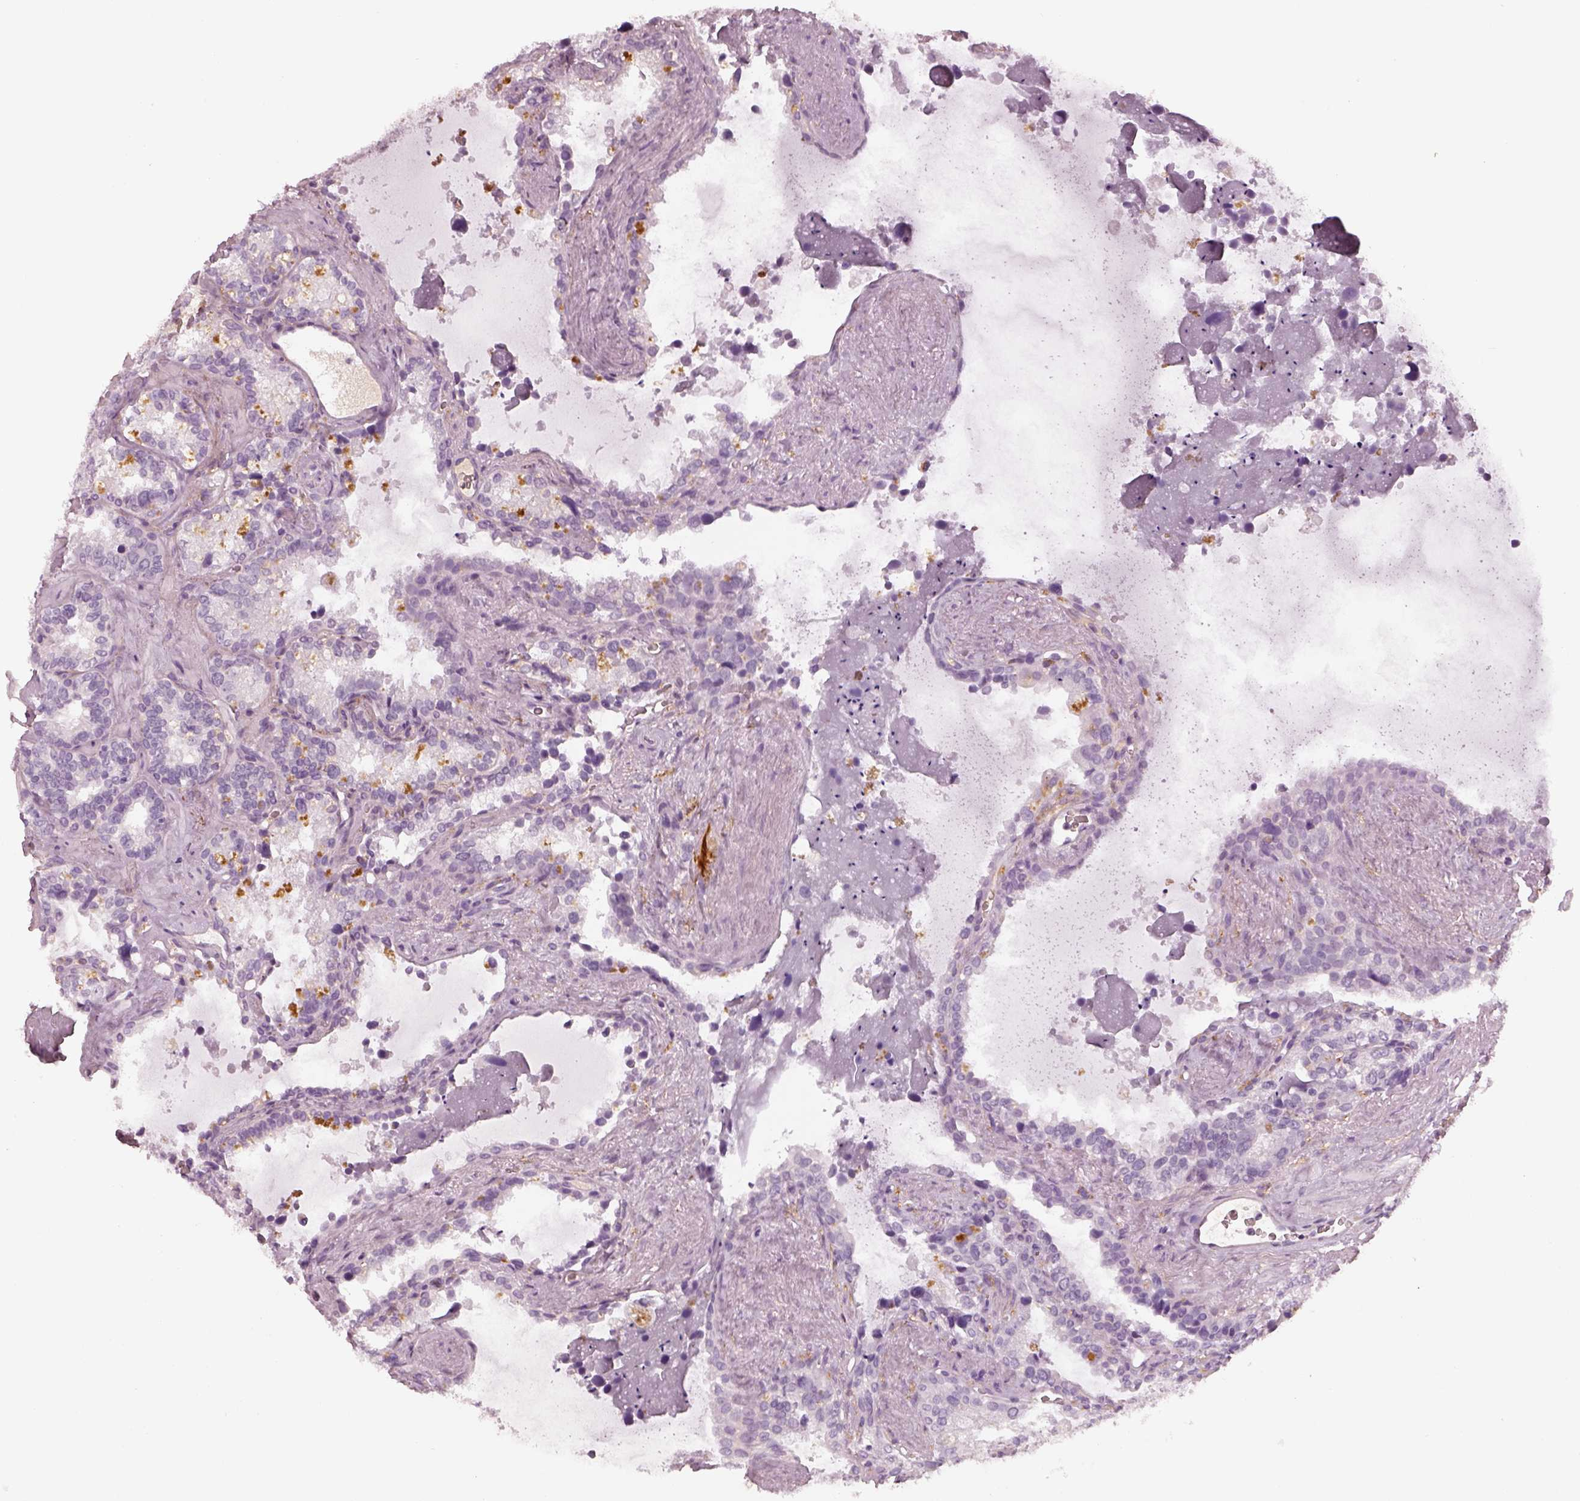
{"staining": {"intensity": "negative", "quantity": "none", "location": "none"}, "tissue": "seminal vesicle", "cell_type": "Glandular cells", "image_type": "normal", "snomed": [{"axis": "morphology", "description": "Normal tissue, NOS"}, {"axis": "topography", "description": "Seminal veicle"}], "caption": "Human seminal vesicle stained for a protein using immunohistochemistry (IHC) demonstrates no staining in glandular cells.", "gene": "TRIM69", "patient": {"sex": "male", "age": 71}}